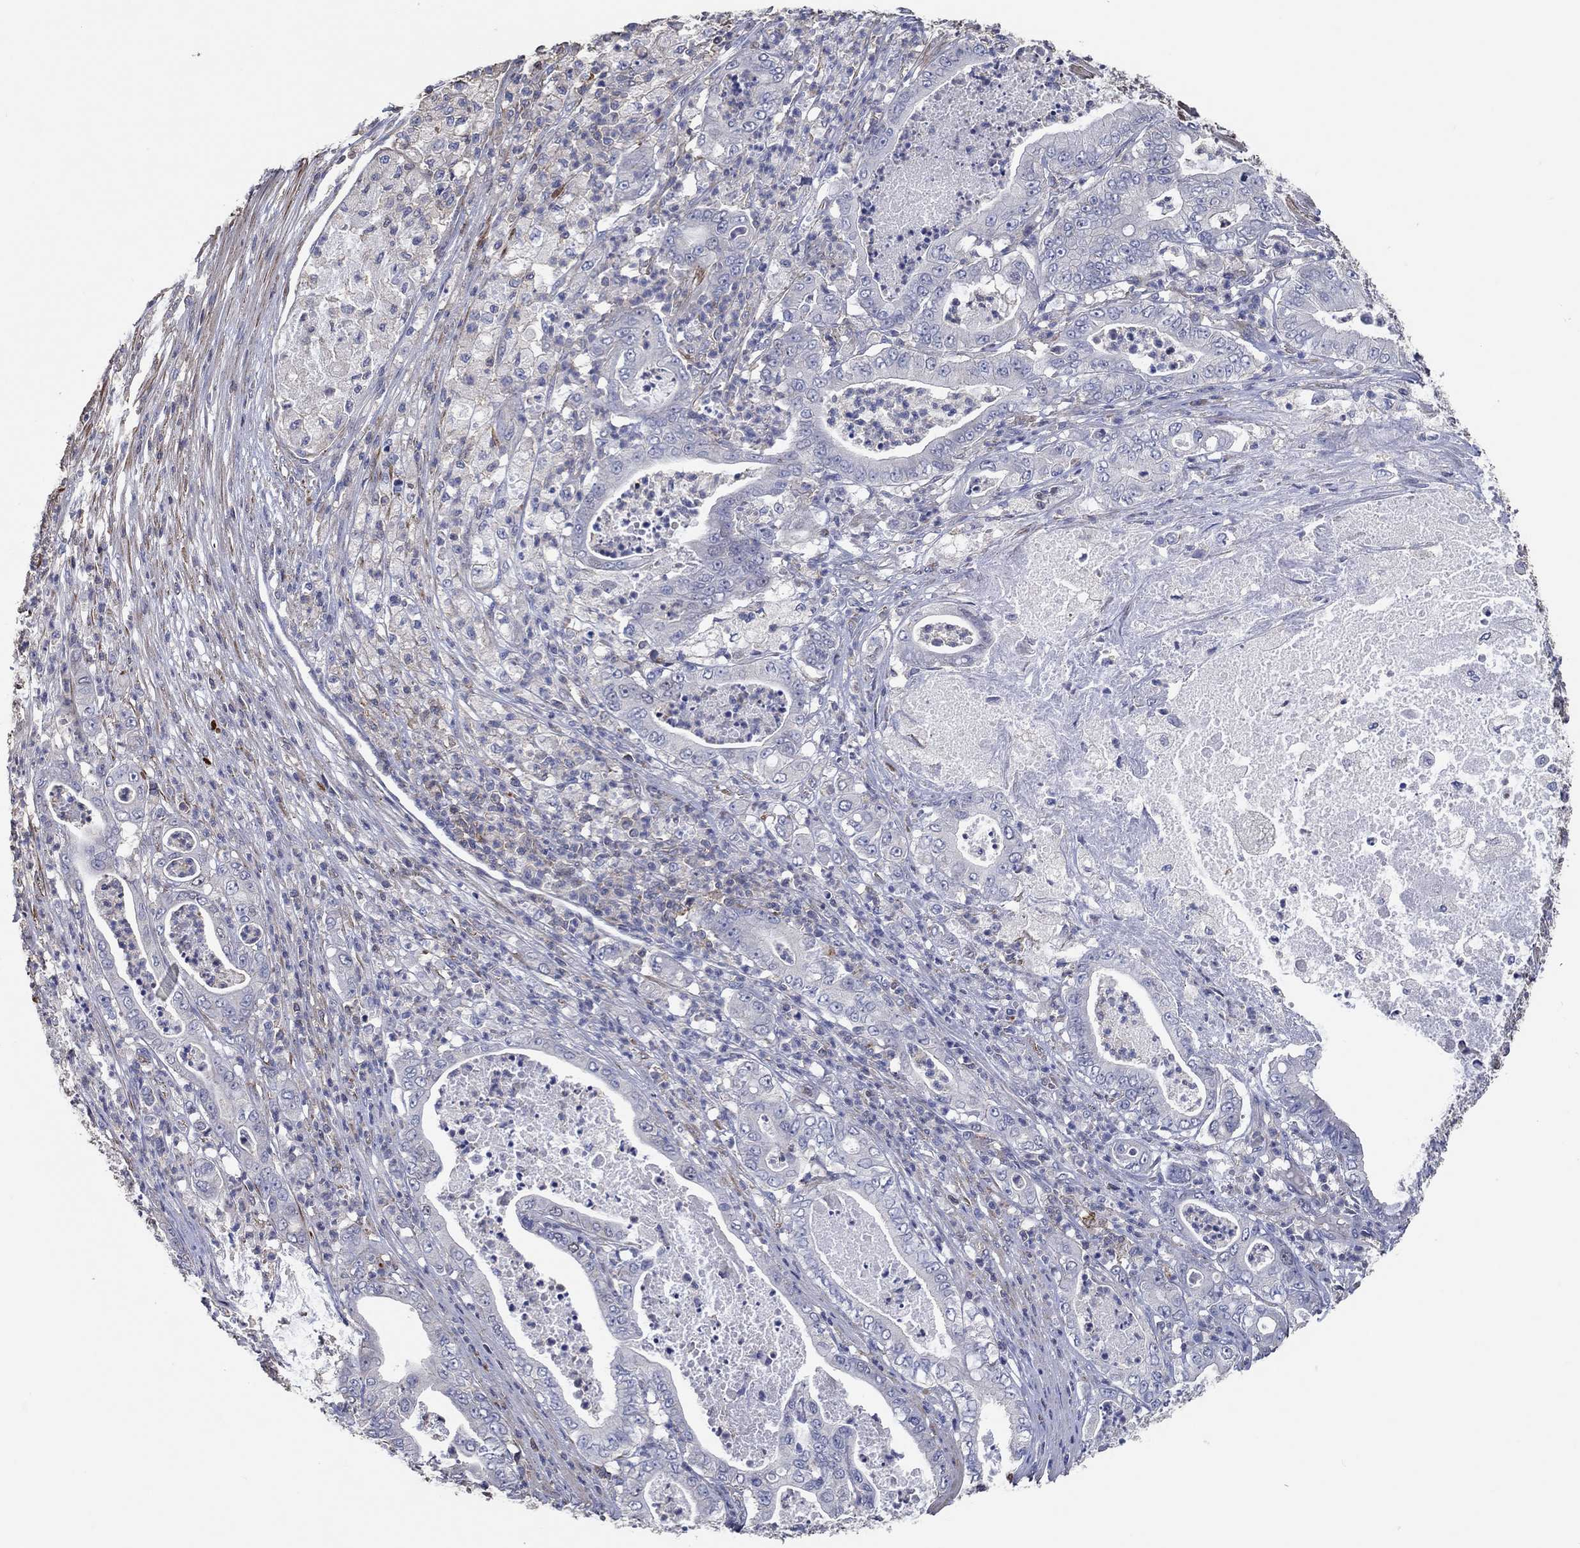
{"staining": {"intensity": "negative", "quantity": "none", "location": "none"}, "tissue": "pancreatic cancer", "cell_type": "Tumor cells", "image_type": "cancer", "snomed": [{"axis": "morphology", "description": "Adenocarcinoma, NOS"}, {"axis": "topography", "description": "Pancreas"}], "caption": "Immunohistochemistry of adenocarcinoma (pancreatic) displays no positivity in tumor cells.", "gene": "TNFAIP8L3", "patient": {"sex": "male", "age": 71}}